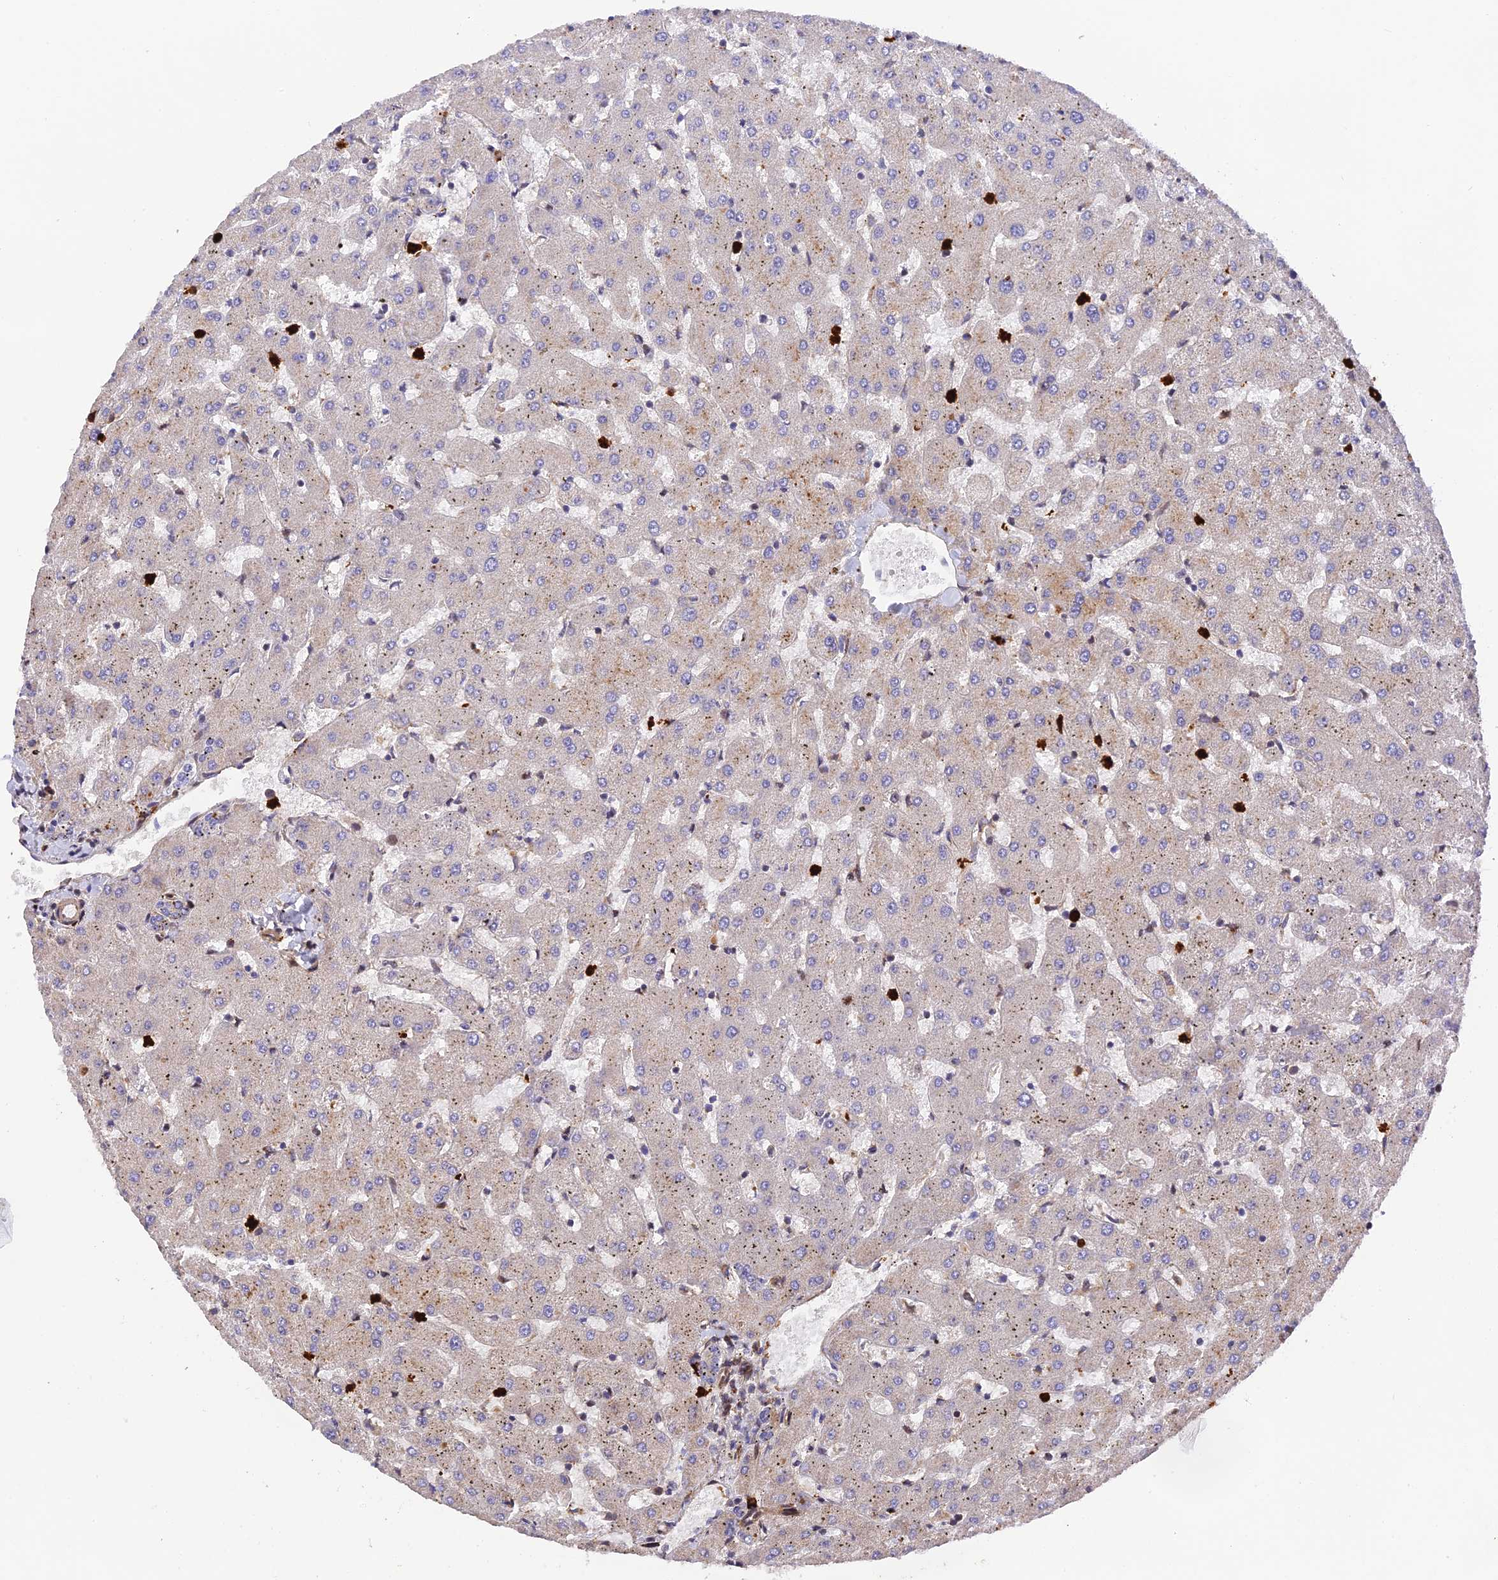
{"staining": {"intensity": "negative", "quantity": "none", "location": "none"}, "tissue": "liver", "cell_type": "Cholangiocytes", "image_type": "normal", "snomed": [{"axis": "morphology", "description": "Normal tissue, NOS"}, {"axis": "topography", "description": "Liver"}], "caption": "A histopathology image of human liver is negative for staining in cholangiocytes. (DAB IHC with hematoxylin counter stain).", "gene": "CPSF4L", "patient": {"sex": "female", "age": 63}}